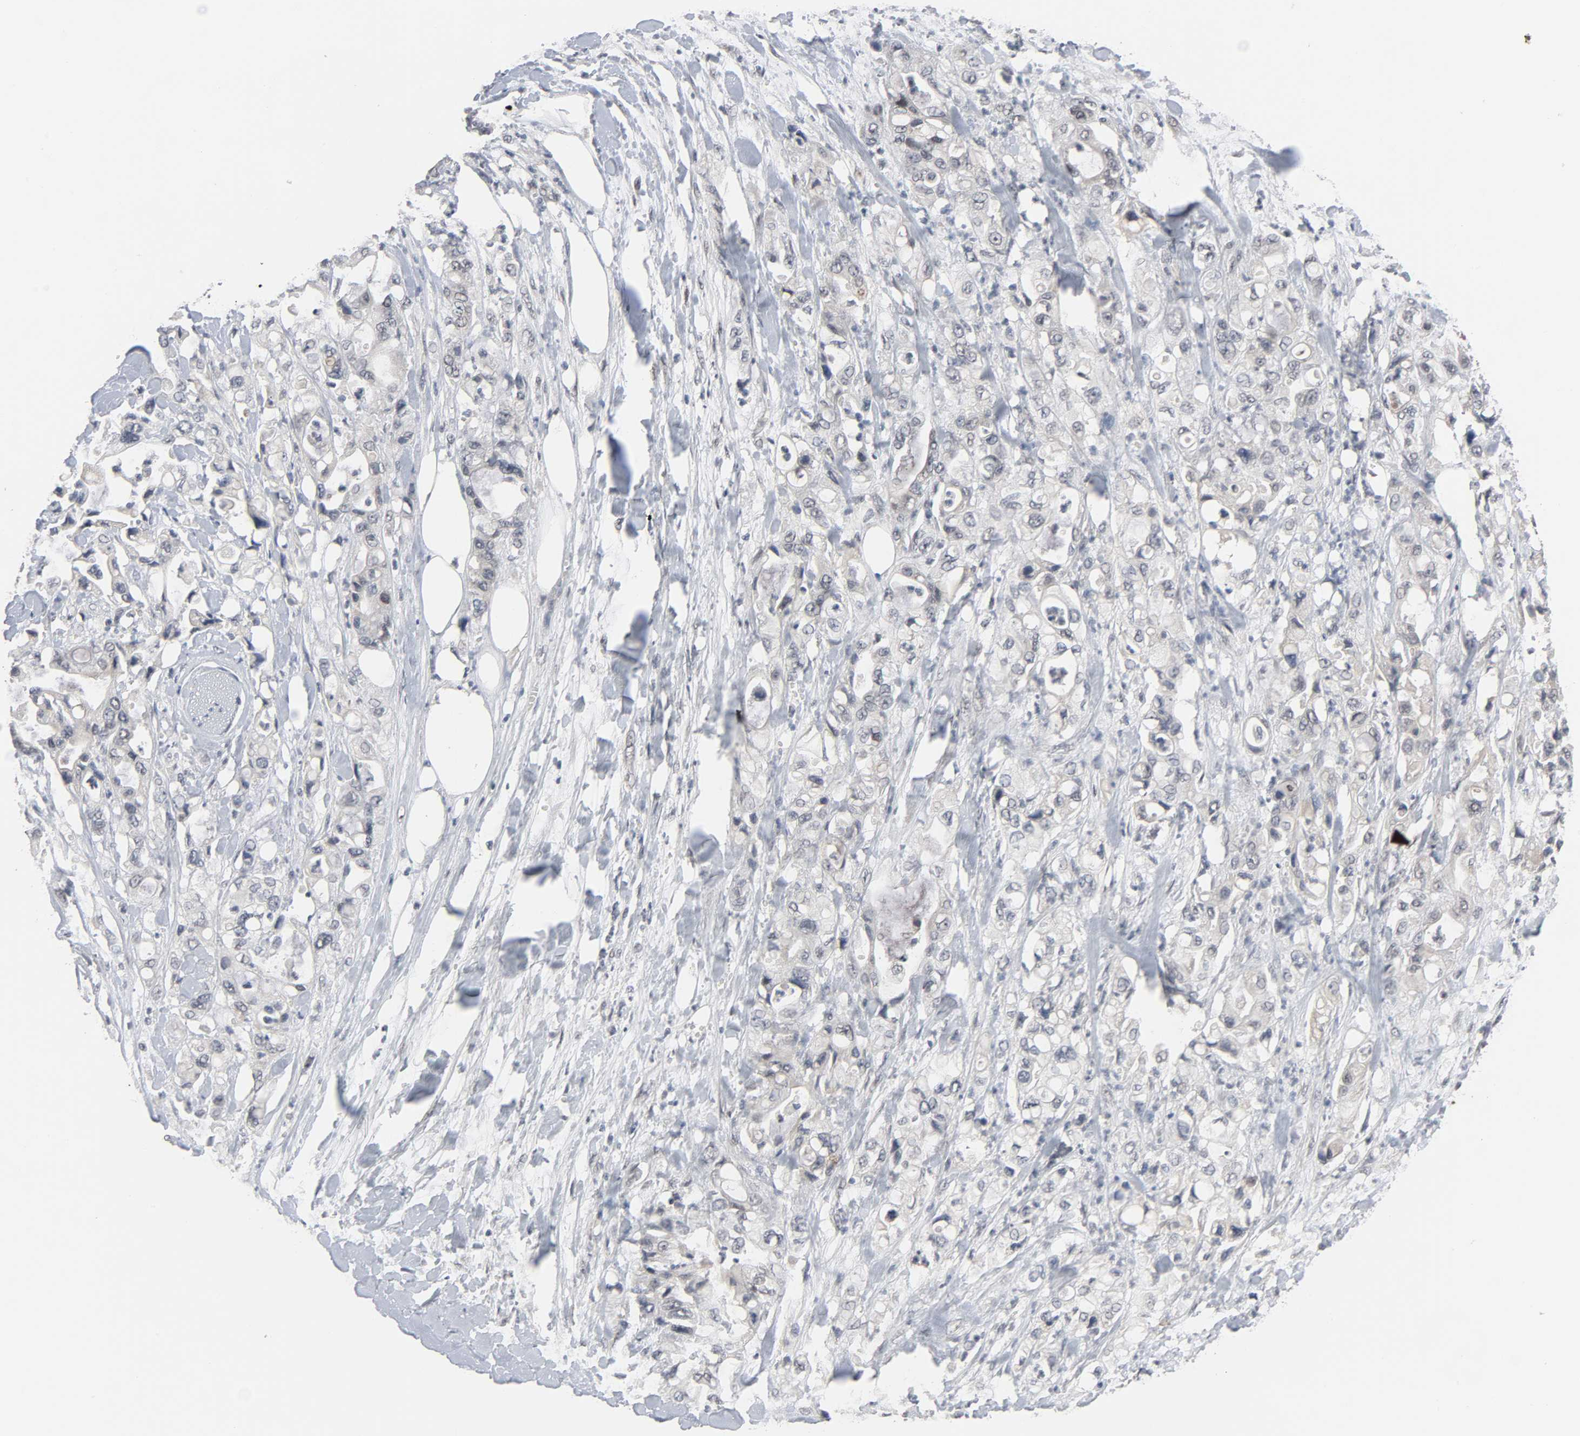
{"staining": {"intensity": "negative", "quantity": "none", "location": "none"}, "tissue": "pancreatic cancer", "cell_type": "Tumor cells", "image_type": "cancer", "snomed": [{"axis": "morphology", "description": "Adenocarcinoma, NOS"}, {"axis": "topography", "description": "Pancreas"}], "caption": "A histopathology image of human pancreatic adenocarcinoma is negative for staining in tumor cells.", "gene": "MT3", "patient": {"sex": "male", "age": 70}}